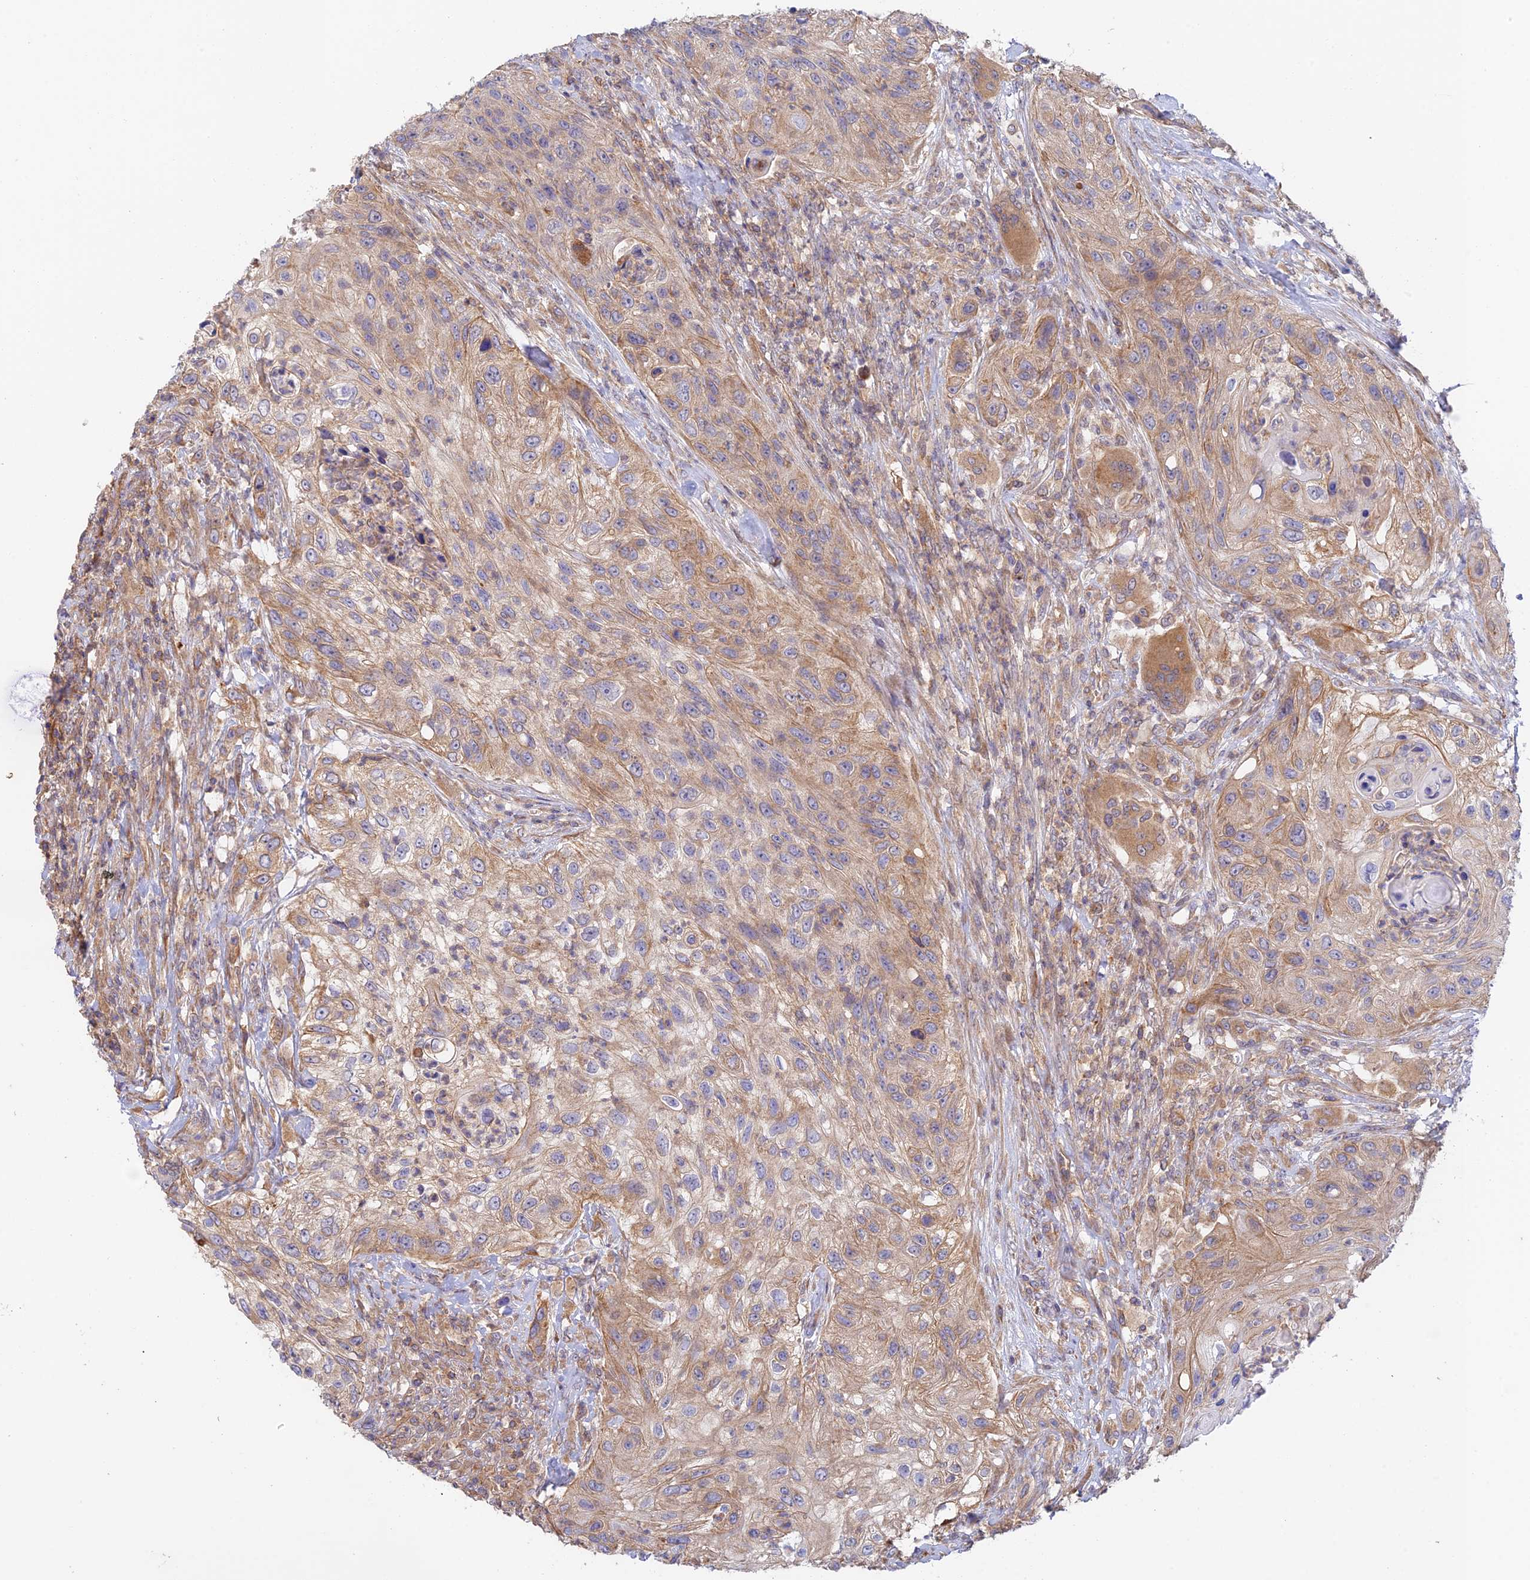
{"staining": {"intensity": "weak", "quantity": "25%-75%", "location": "cytoplasmic/membranous"}, "tissue": "urothelial cancer", "cell_type": "Tumor cells", "image_type": "cancer", "snomed": [{"axis": "morphology", "description": "Urothelial carcinoma, High grade"}, {"axis": "topography", "description": "Urinary bladder"}], "caption": "Protein analysis of high-grade urothelial carcinoma tissue demonstrates weak cytoplasmic/membranous staining in about 25%-75% of tumor cells.", "gene": "MYO9A", "patient": {"sex": "female", "age": 60}}